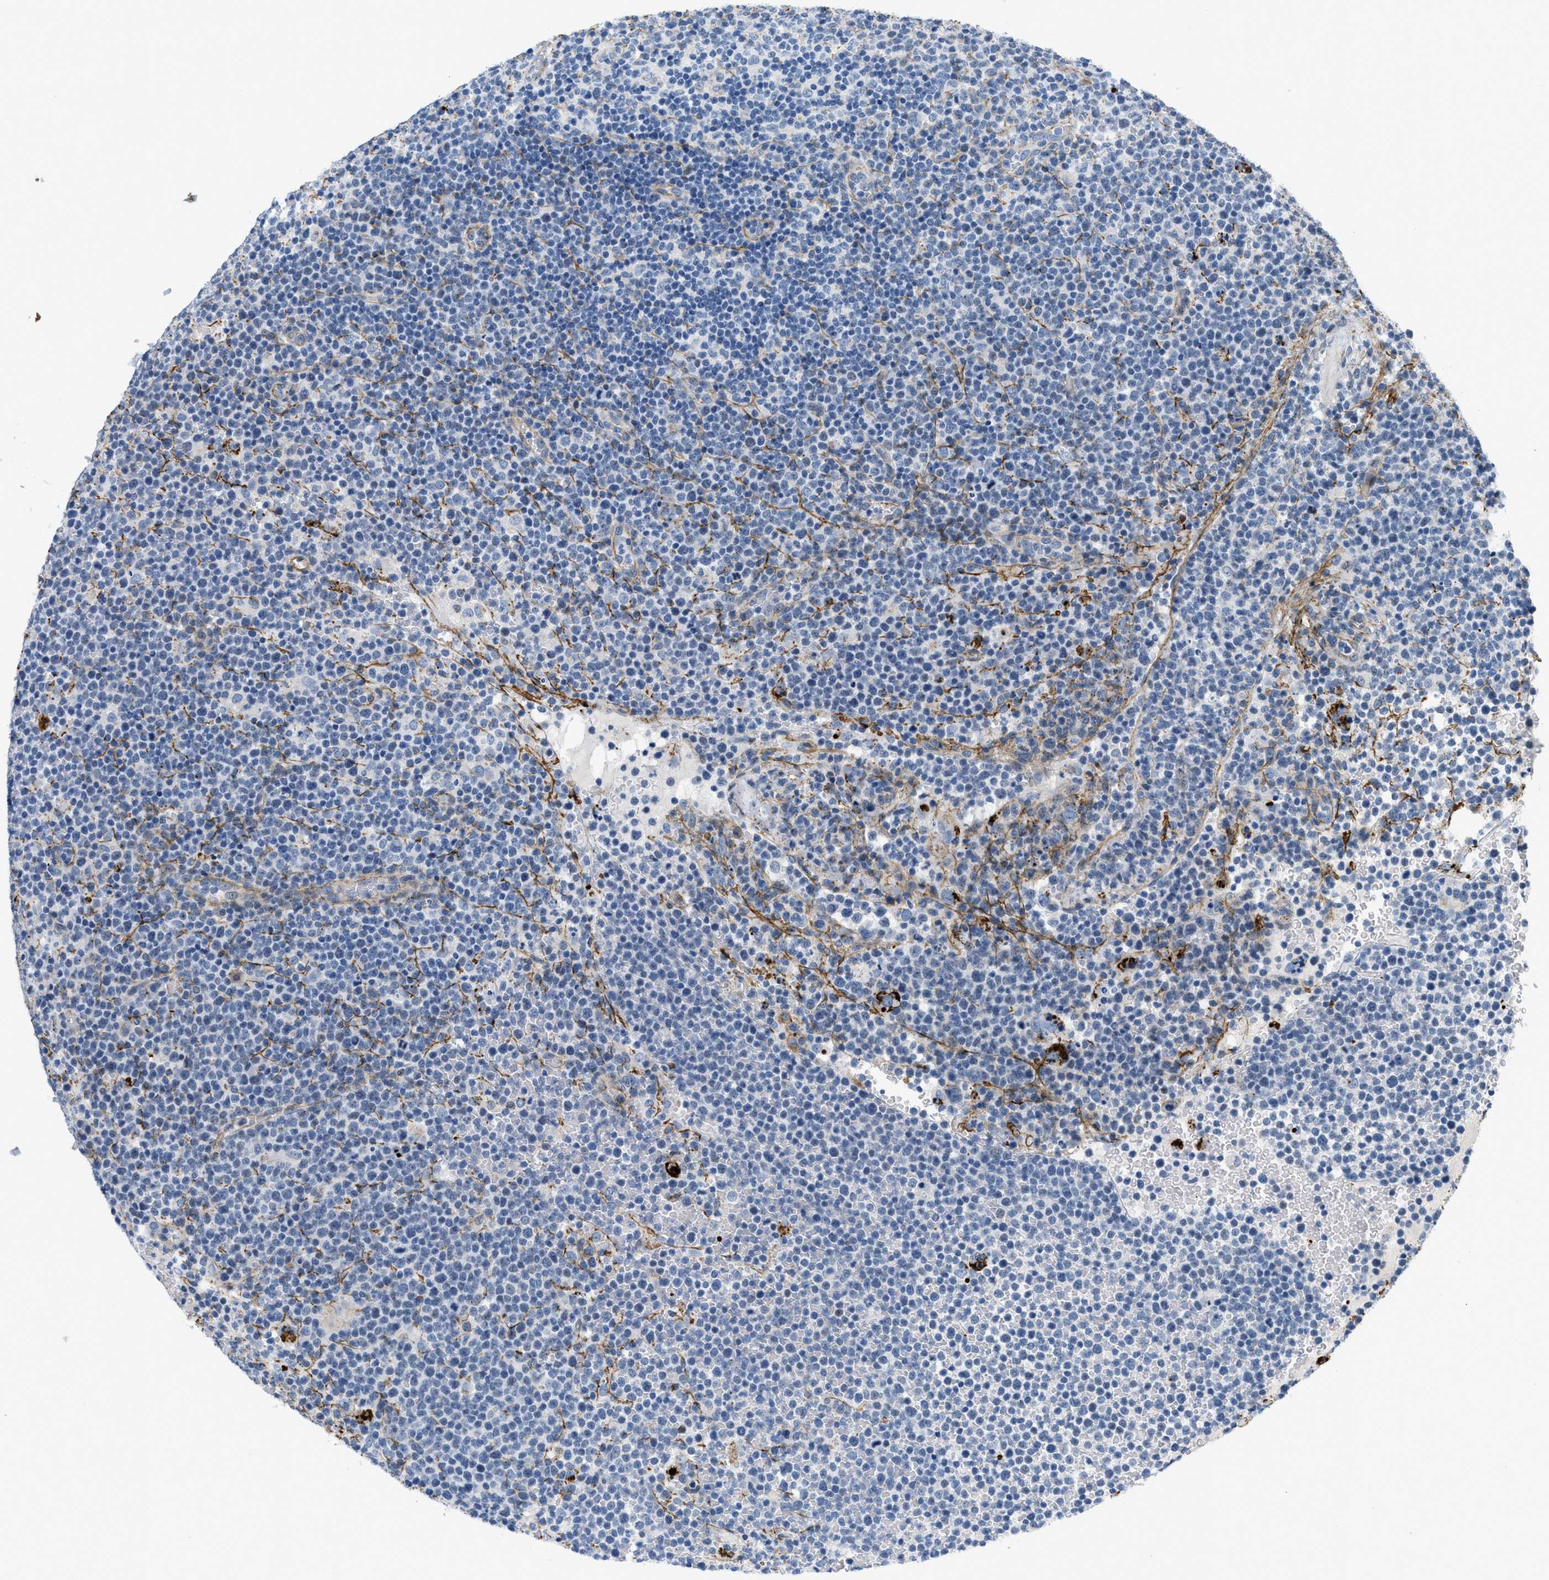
{"staining": {"intensity": "negative", "quantity": "none", "location": "none"}, "tissue": "lymphoma", "cell_type": "Tumor cells", "image_type": "cancer", "snomed": [{"axis": "morphology", "description": "Malignant lymphoma, non-Hodgkin's type, High grade"}, {"axis": "topography", "description": "Lymph node"}], "caption": "Immunohistochemistry photomicrograph of human malignant lymphoma, non-Hodgkin's type (high-grade) stained for a protein (brown), which exhibits no expression in tumor cells.", "gene": "FBN1", "patient": {"sex": "male", "age": 61}}